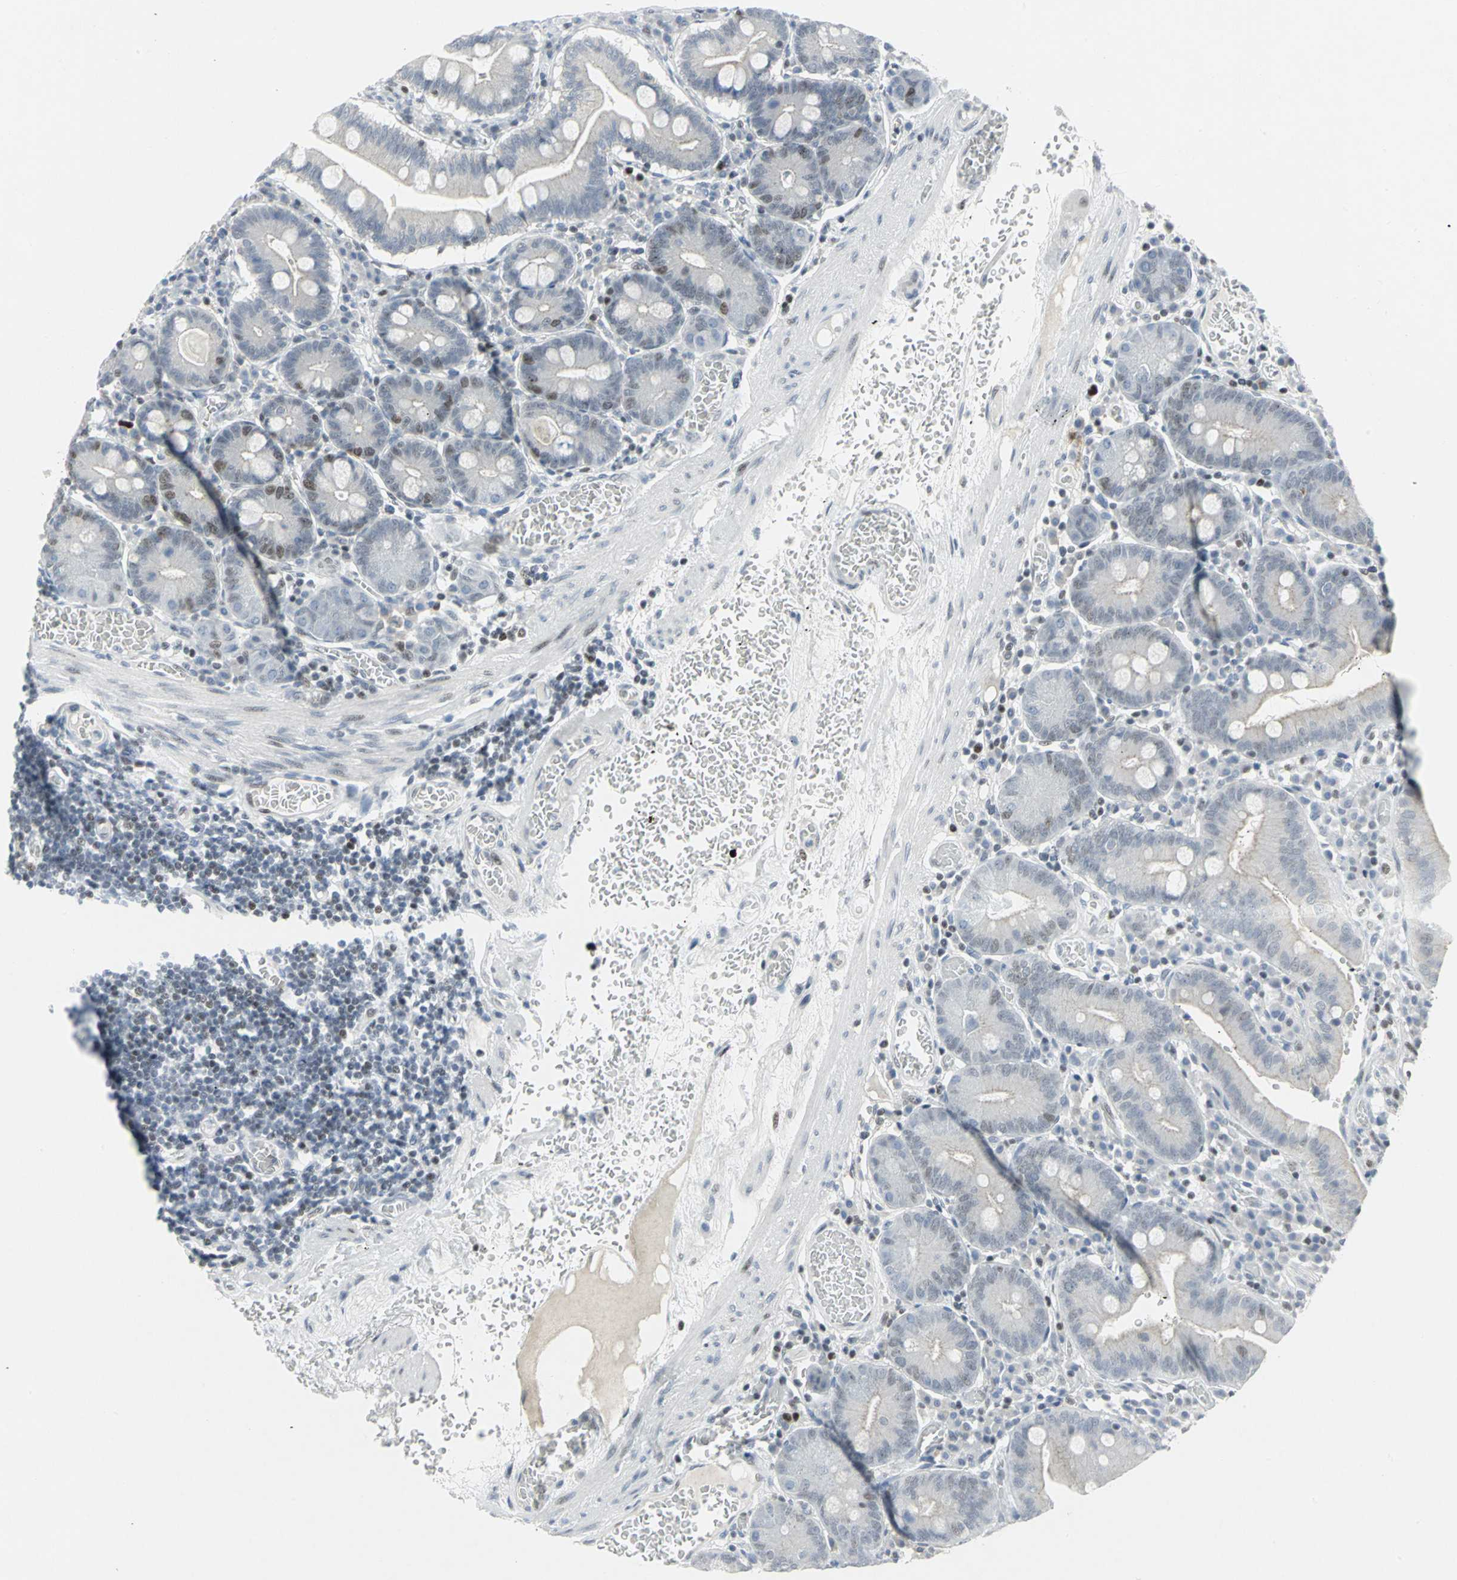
{"staining": {"intensity": "weak", "quantity": "<25%", "location": "nuclear"}, "tissue": "small intestine", "cell_type": "Glandular cells", "image_type": "normal", "snomed": [{"axis": "morphology", "description": "Normal tissue, NOS"}, {"axis": "topography", "description": "Small intestine"}], "caption": "There is no significant expression in glandular cells of small intestine. (DAB (3,3'-diaminobenzidine) IHC visualized using brightfield microscopy, high magnification).", "gene": "RPA1", "patient": {"sex": "male", "age": 71}}